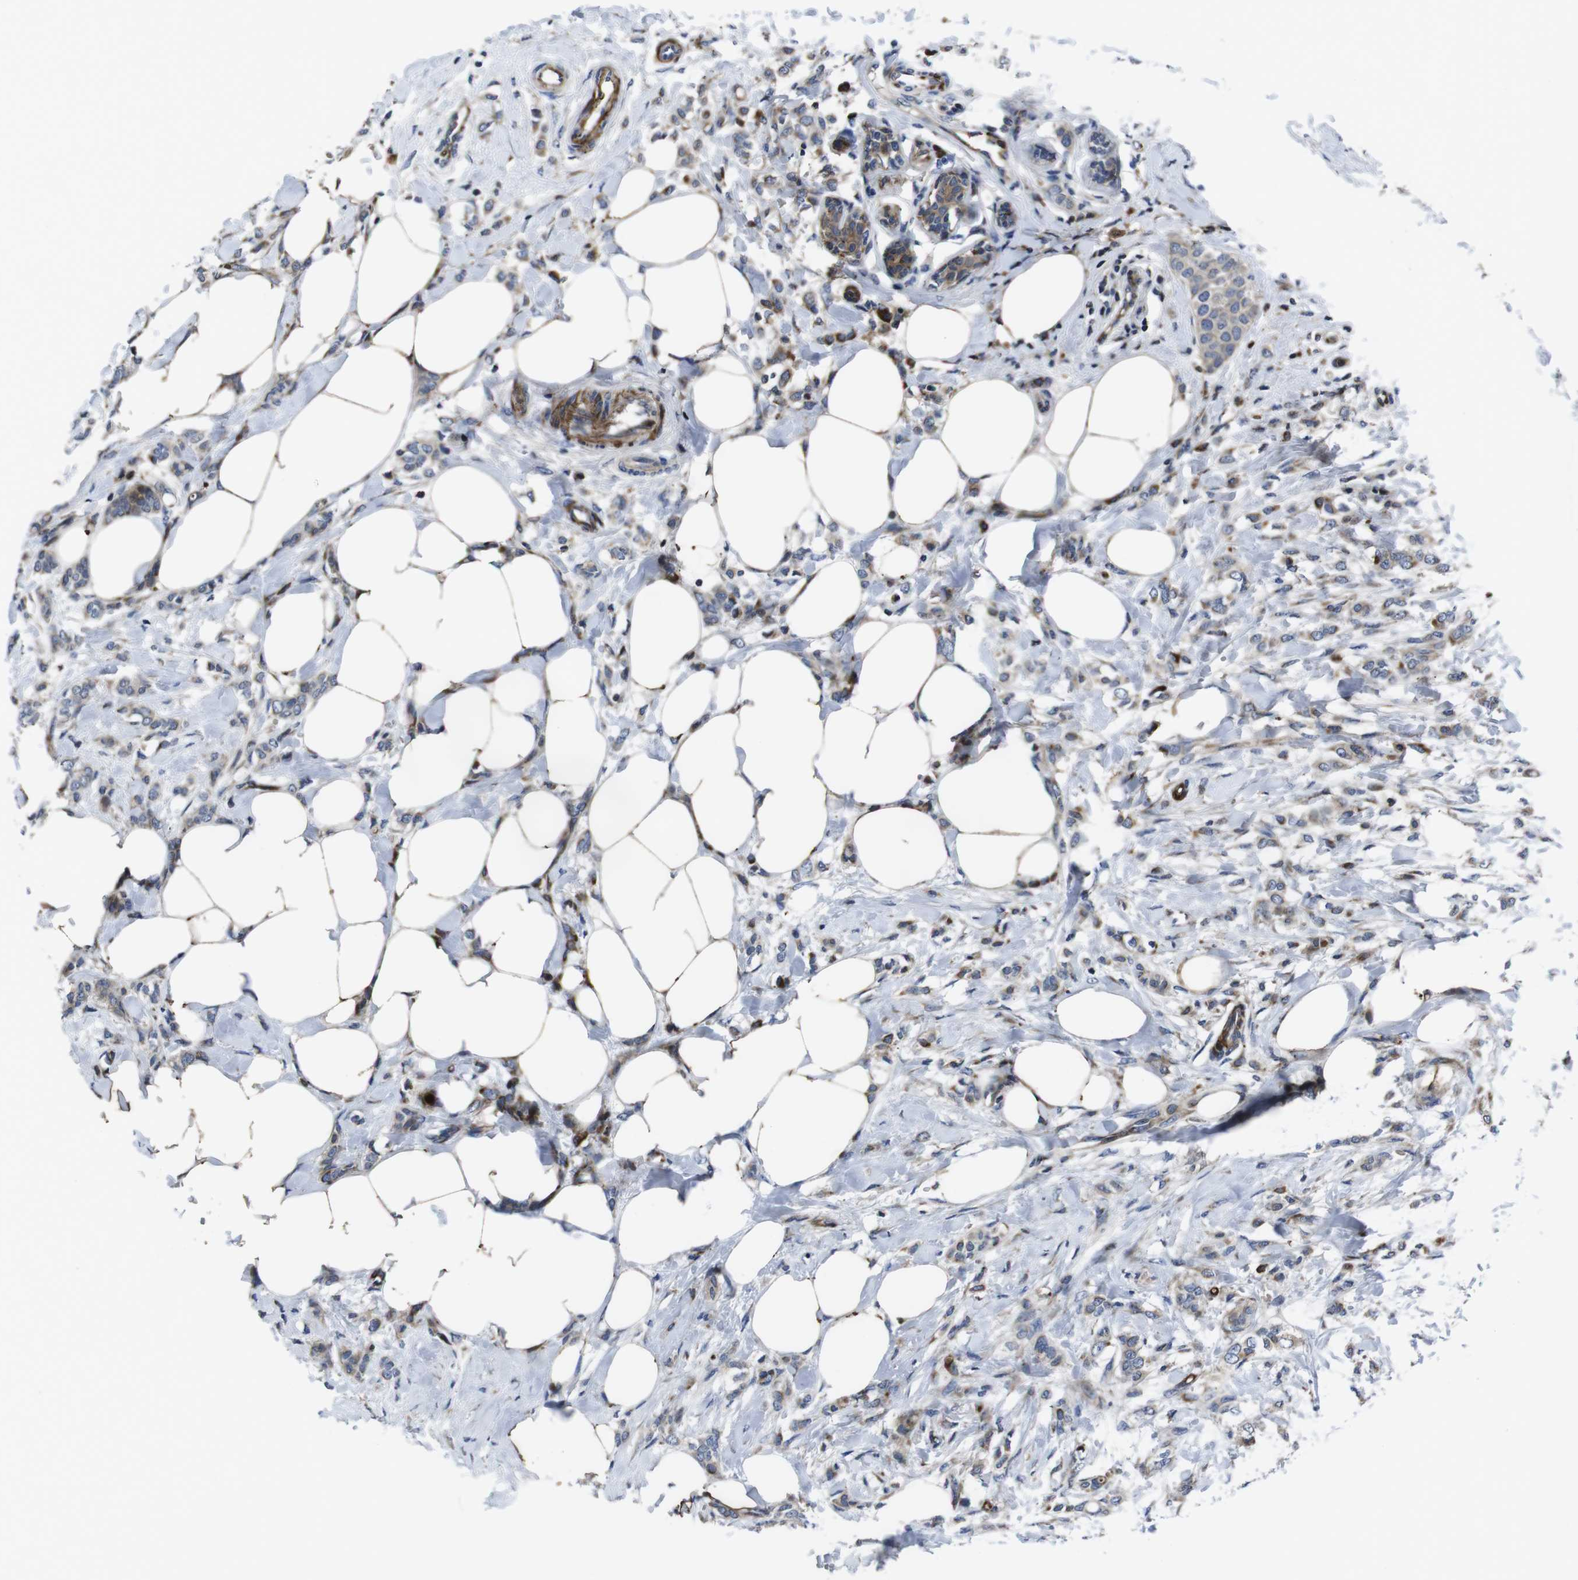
{"staining": {"intensity": "weak", "quantity": ">75%", "location": "cytoplasmic/membranous"}, "tissue": "breast cancer", "cell_type": "Tumor cells", "image_type": "cancer", "snomed": [{"axis": "morphology", "description": "Lobular carcinoma, in situ"}, {"axis": "morphology", "description": "Lobular carcinoma"}, {"axis": "topography", "description": "Breast"}], "caption": "IHC histopathology image of breast lobular carcinoma in situ stained for a protein (brown), which exhibits low levels of weak cytoplasmic/membranous expression in approximately >75% of tumor cells.", "gene": "SMYD3", "patient": {"sex": "female", "age": 41}}